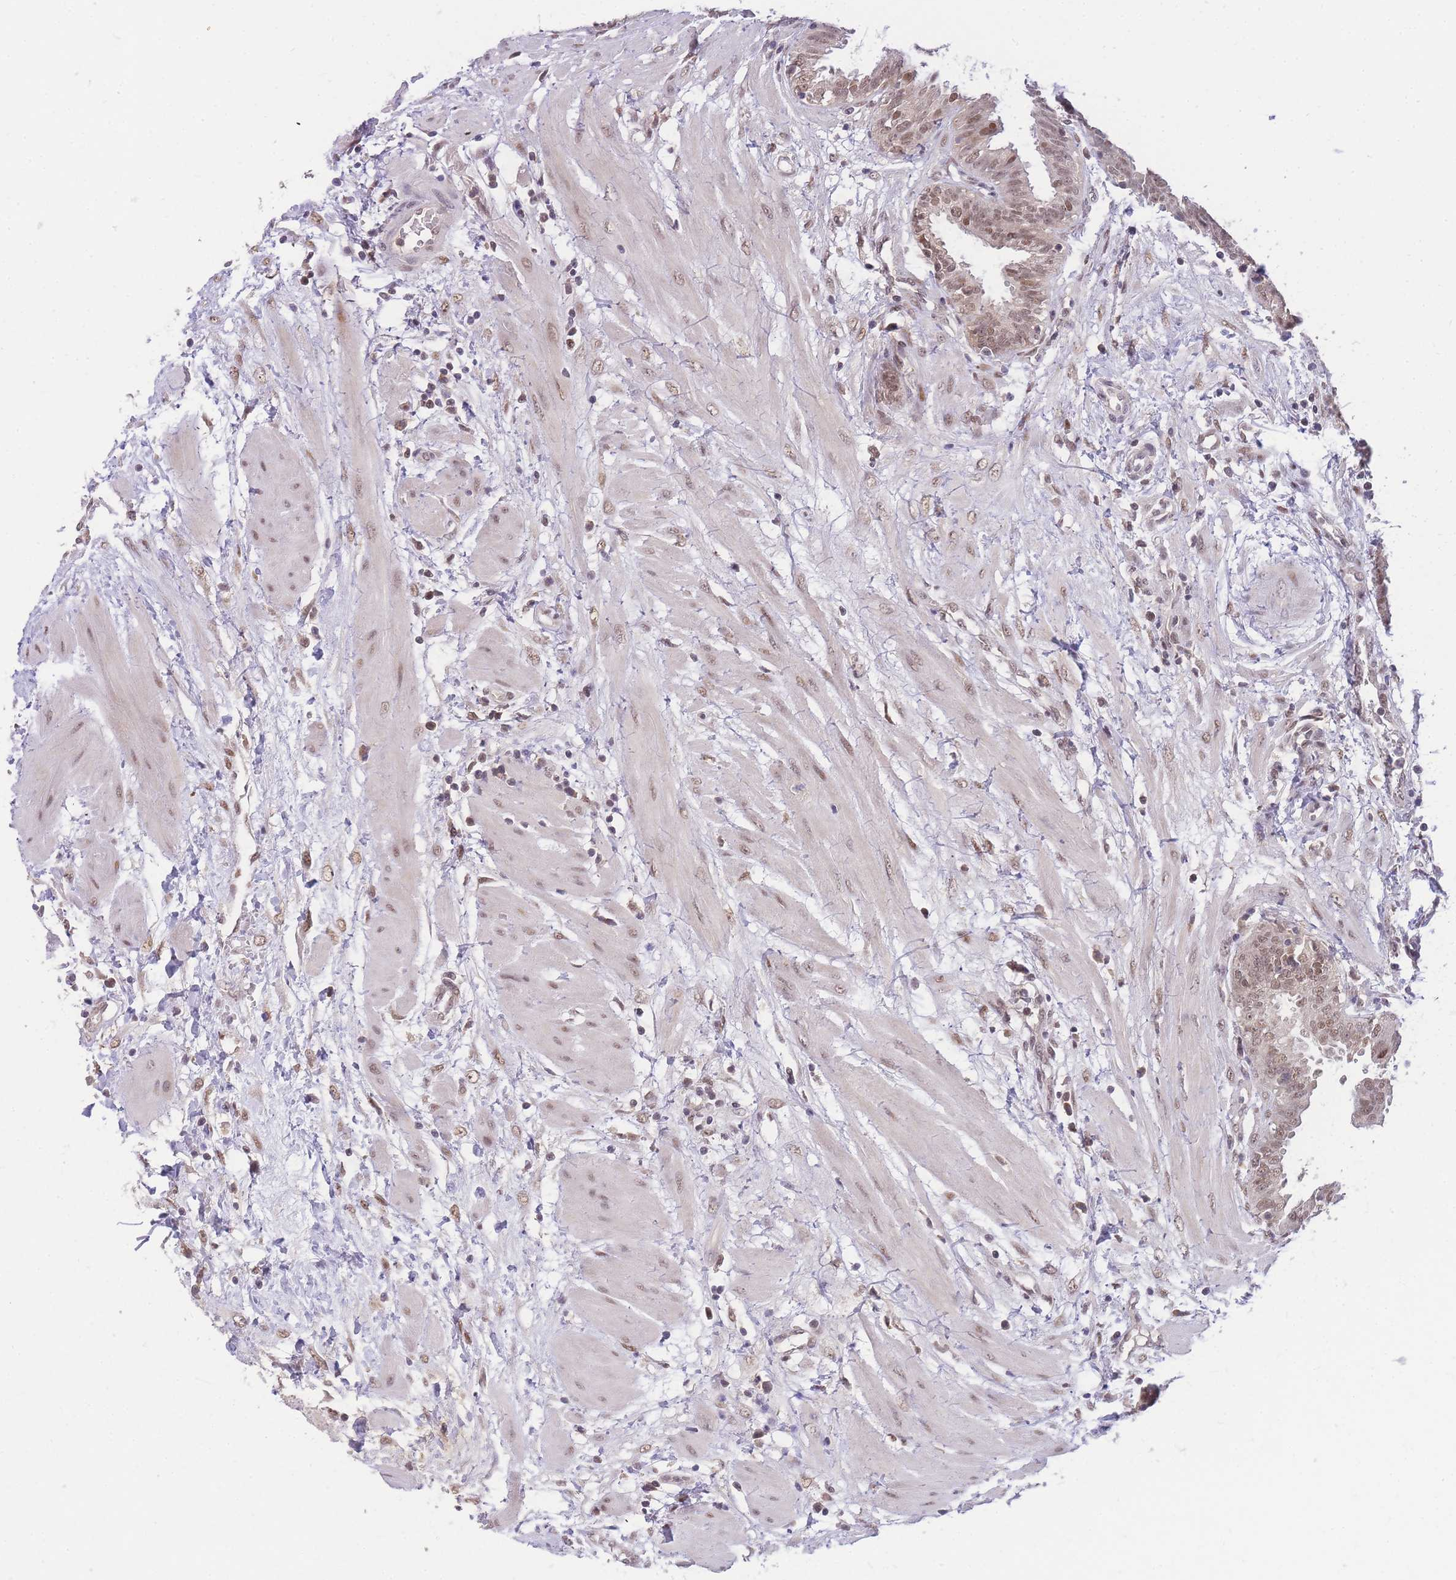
{"staining": {"intensity": "moderate", "quantity": ">75%", "location": "nuclear"}, "tissue": "fallopian tube", "cell_type": "Glandular cells", "image_type": "normal", "snomed": [{"axis": "morphology", "description": "Normal tissue, NOS"}, {"axis": "topography", "description": "Fallopian tube"}, {"axis": "topography", "description": "Placenta"}], "caption": "IHC of benign fallopian tube displays medium levels of moderate nuclear expression in about >75% of glandular cells.", "gene": "PUS10", "patient": {"sex": "female", "age": 32}}